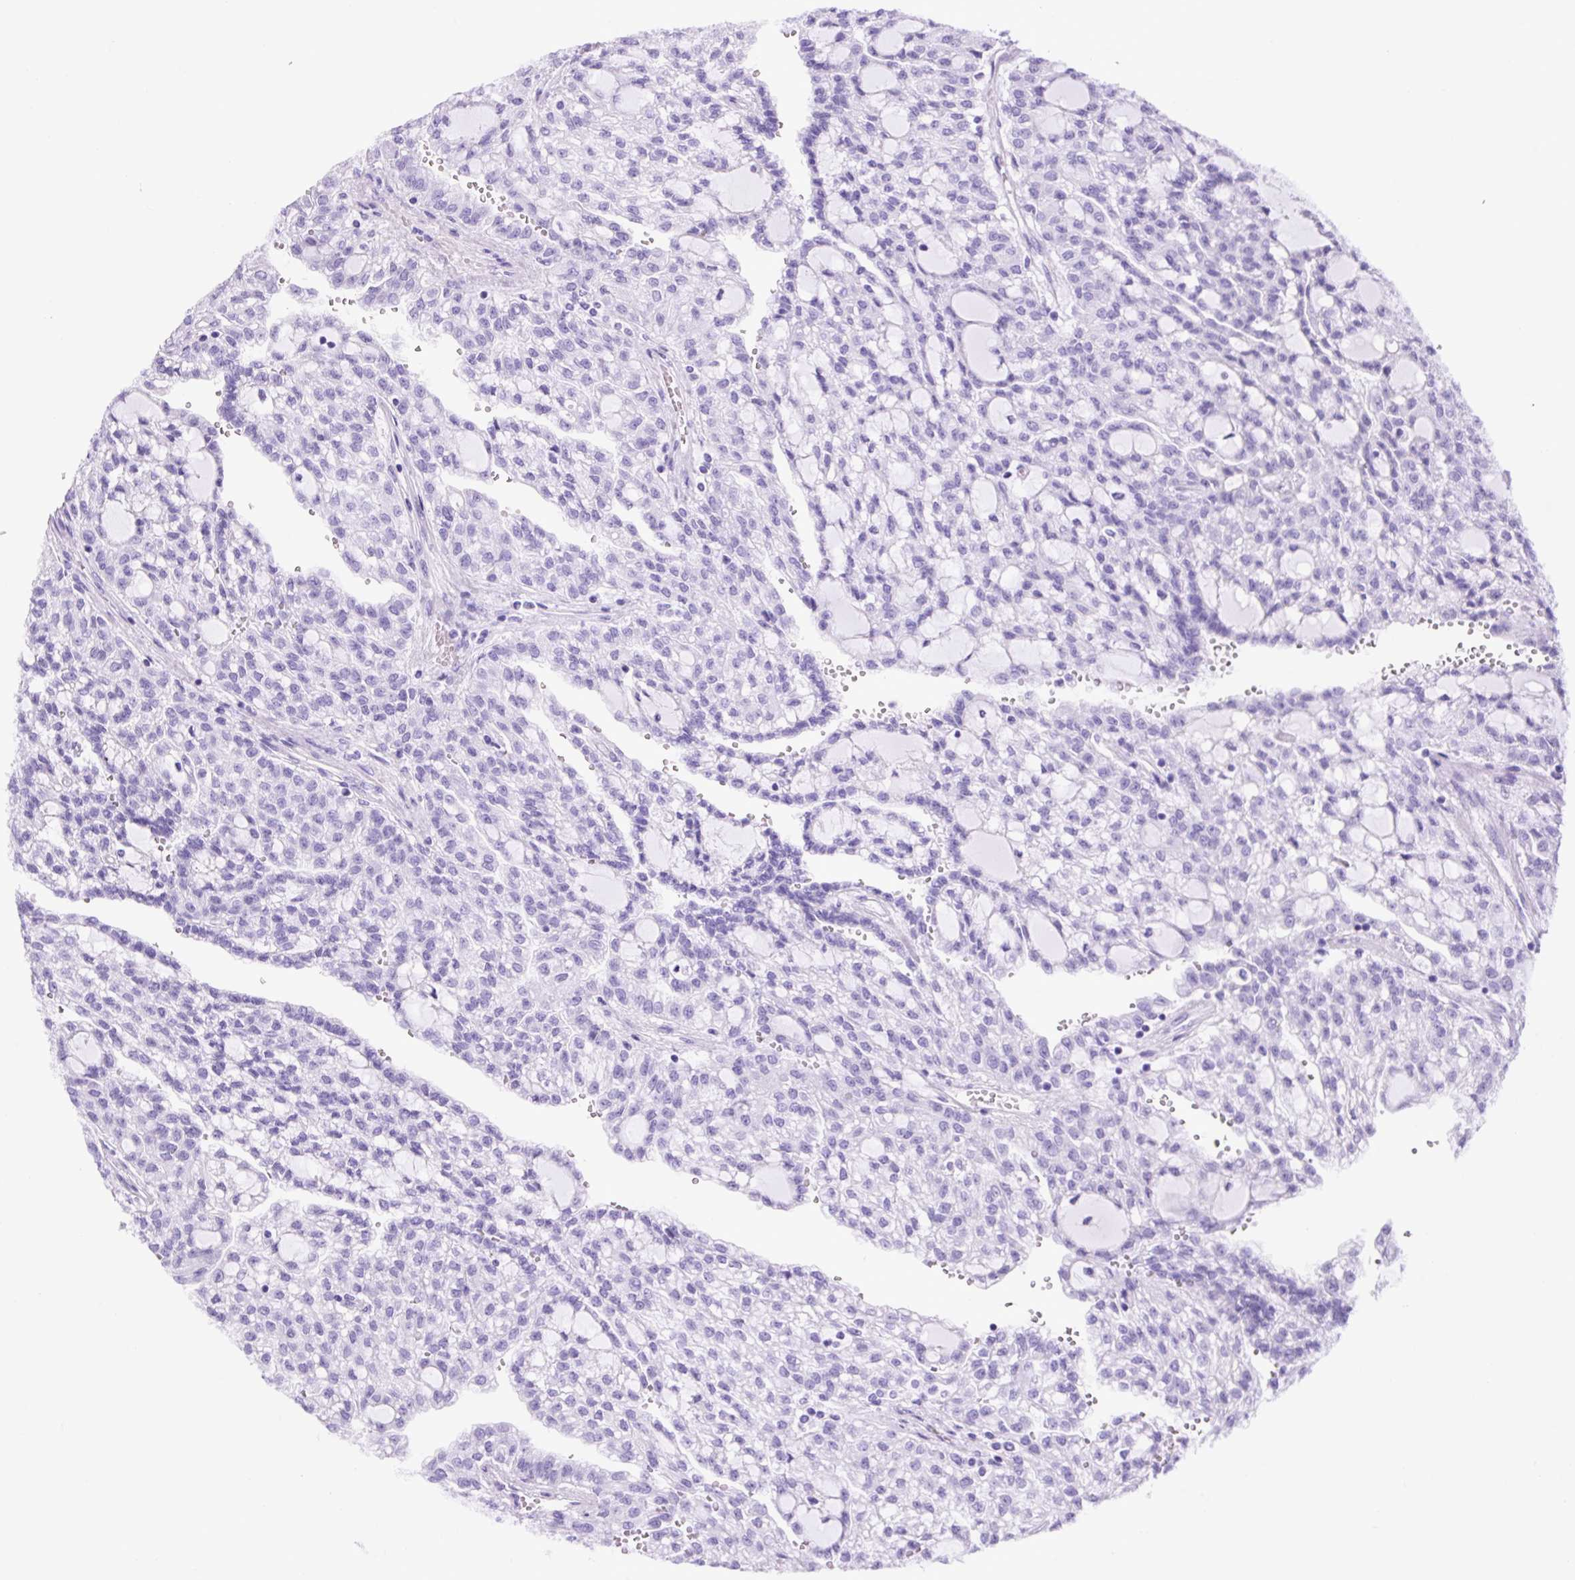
{"staining": {"intensity": "negative", "quantity": "none", "location": "none"}, "tissue": "renal cancer", "cell_type": "Tumor cells", "image_type": "cancer", "snomed": [{"axis": "morphology", "description": "Adenocarcinoma, NOS"}, {"axis": "topography", "description": "Kidney"}], "caption": "Renal cancer (adenocarcinoma) stained for a protein using IHC displays no positivity tumor cells.", "gene": "CCDC28A", "patient": {"sex": "male", "age": 63}}